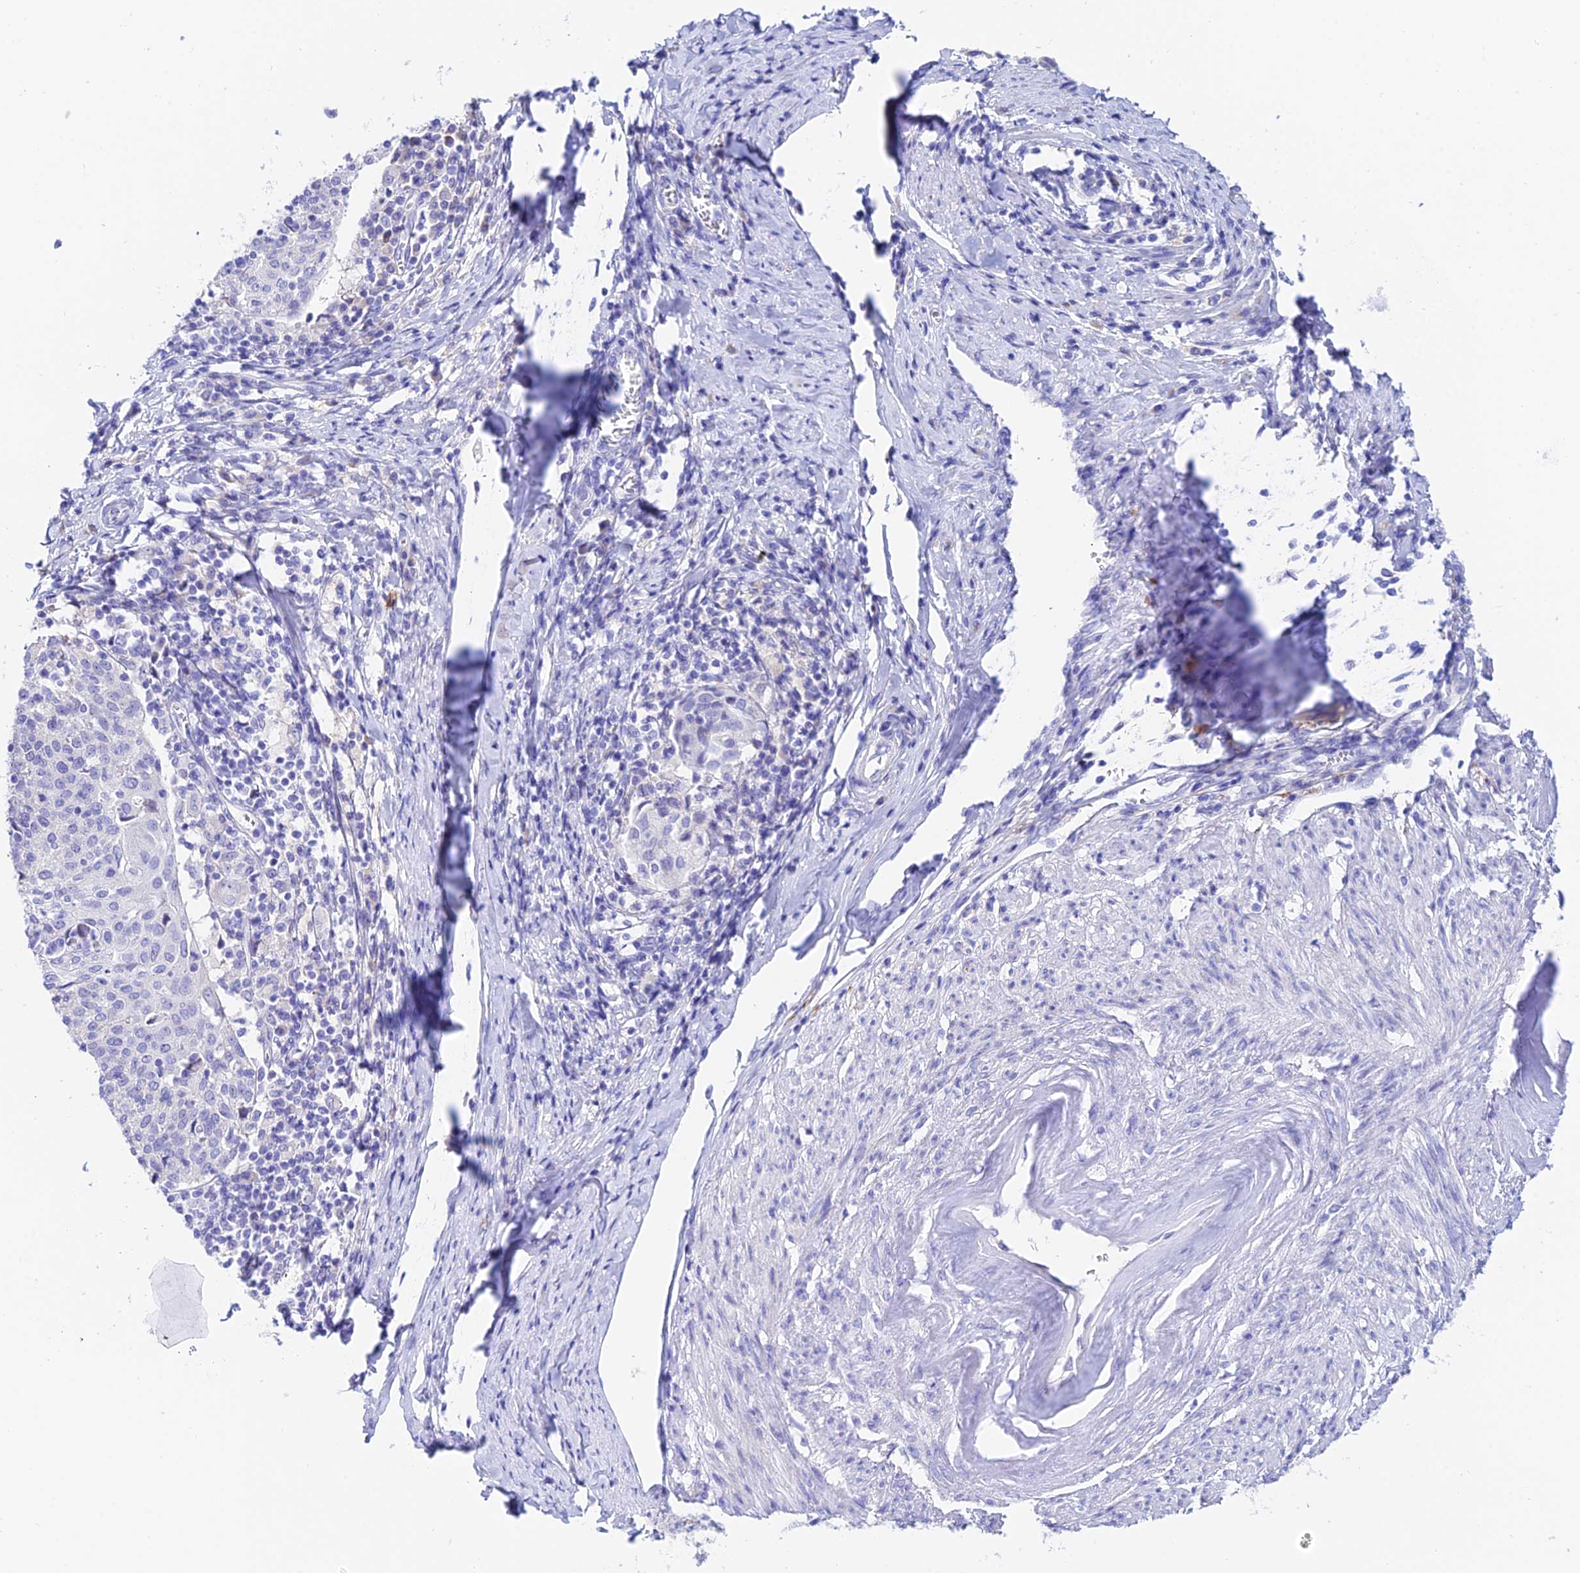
{"staining": {"intensity": "negative", "quantity": "none", "location": "none"}, "tissue": "cervical cancer", "cell_type": "Tumor cells", "image_type": "cancer", "snomed": [{"axis": "morphology", "description": "Squamous cell carcinoma, NOS"}, {"axis": "topography", "description": "Cervix"}], "caption": "High power microscopy image of an IHC micrograph of cervical cancer, revealing no significant positivity in tumor cells.", "gene": "CEP41", "patient": {"sex": "female", "age": 52}}